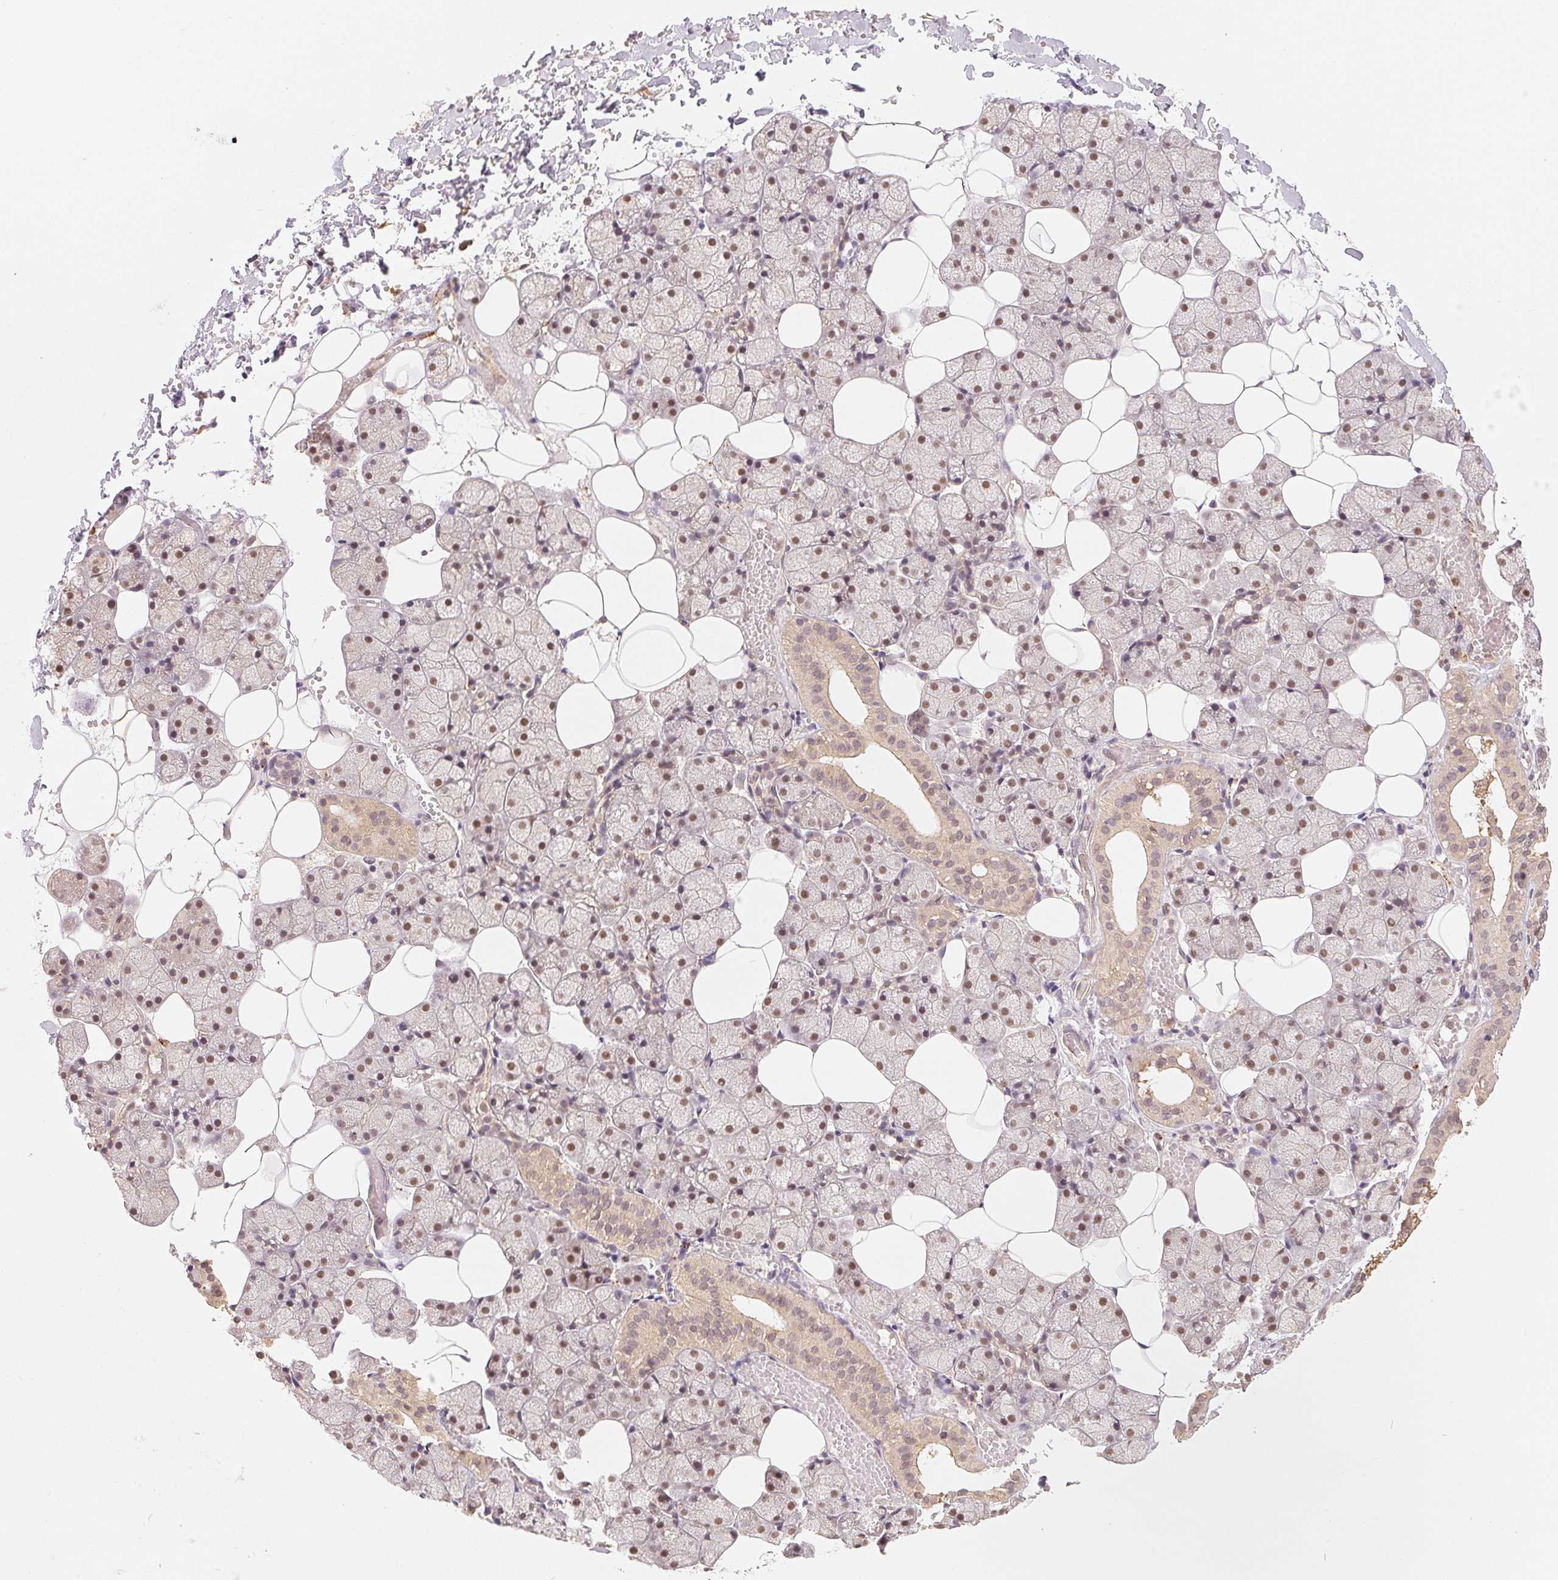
{"staining": {"intensity": "moderate", "quantity": ">75%", "location": "cytoplasmic/membranous,nuclear"}, "tissue": "salivary gland", "cell_type": "Glandular cells", "image_type": "normal", "snomed": [{"axis": "morphology", "description": "Normal tissue, NOS"}, {"axis": "topography", "description": "Salivary gland"}], "caption": "A high-resolution photomicrograph shows IHC staining of unremarkable salivary gland, which reveals moderate cytoplasmic/membranous,nuclear positivity in approximately >75% of glandular cells.", "gene": "GUSB", "patient": {"sex": "male", "age": 38}}